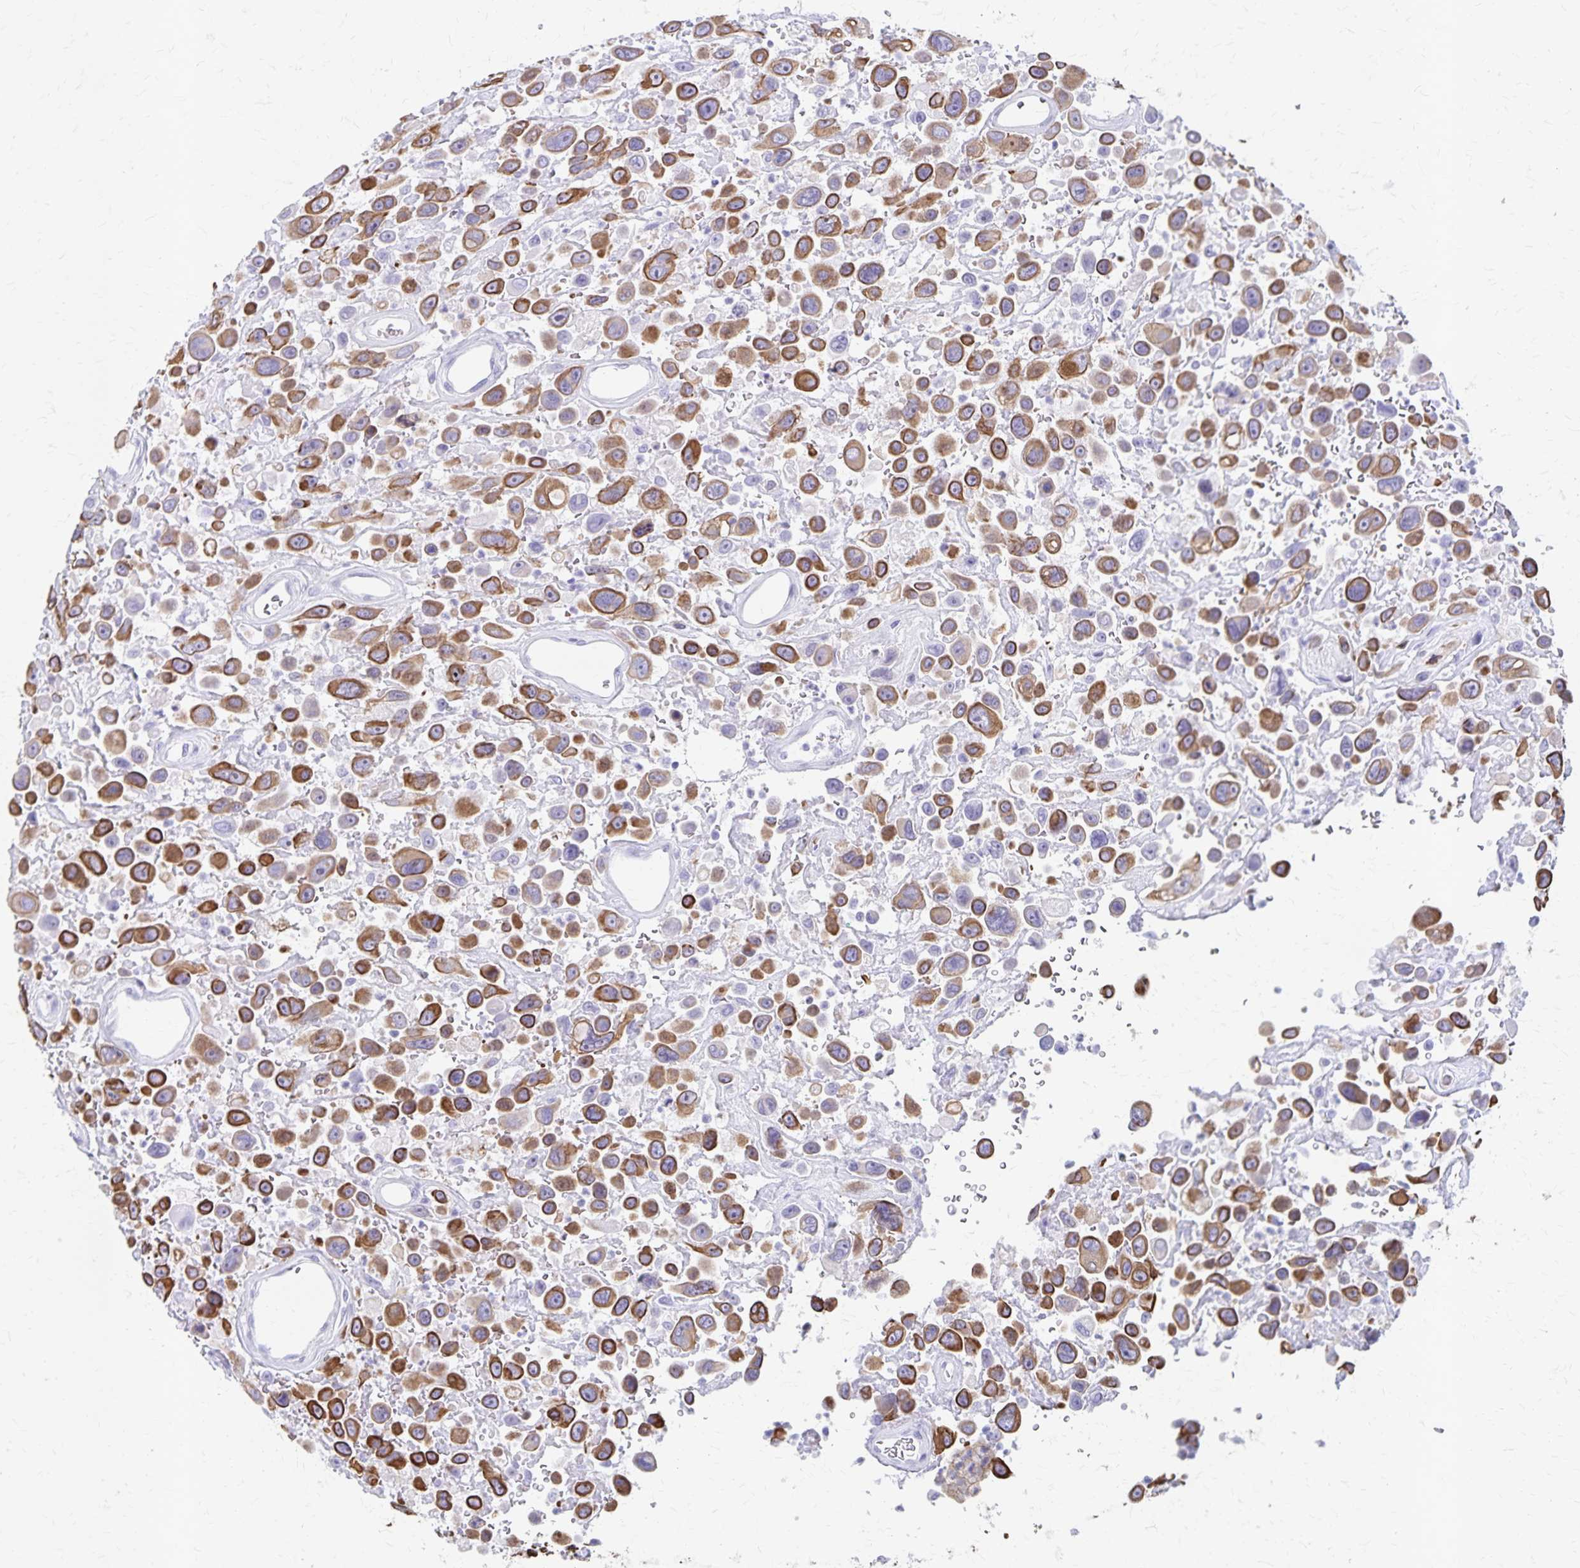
{"staining": {"intensity": "strong", "quantity": ">75%", "location": "cytoplasmic/membranous"}, "tissue": "urothelial cancer", "cell_type": "Tumor cells", "image_type": "cancer", "snomed": [{"axis": "morphology", "description": "Urothelial carcinoma, High grade"}, {"axis": "topography", "description": "Urinary bladder"}], "caption": "IHC of urothelial carcinoma (high-grade) shows high levels of strong cytoplasmic/membranous positivity in about >75% of tumor cells.", "gene": "GPBAR1", "patient": {"sex": "male", "age": 53}}